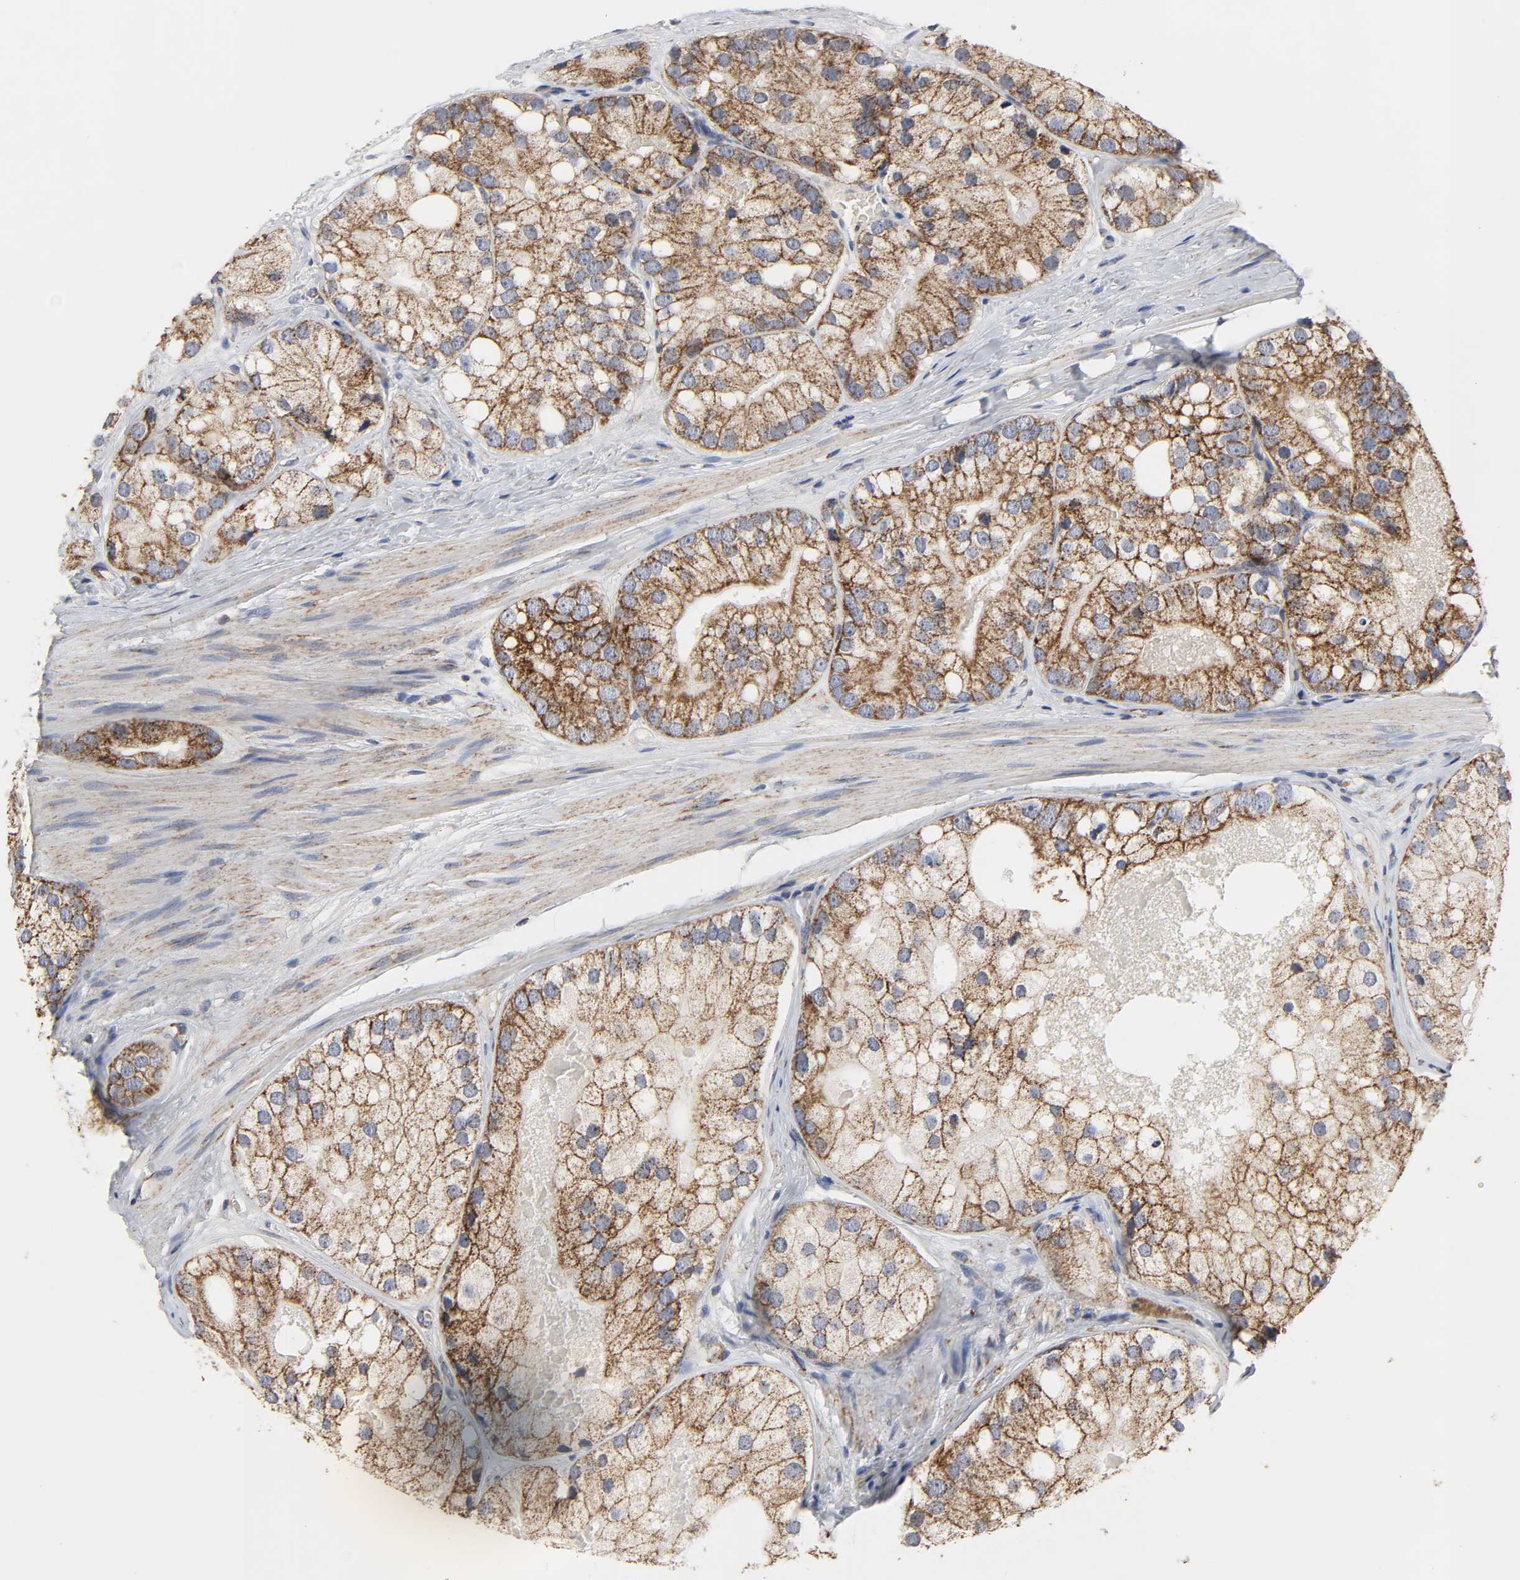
{"staining": {"intensity": "moderate", "quantity": ">75%", "location": "cytoplasmic/membranous"}, "tissue": "prostate cancer", "cell_type": "Tumor cells", "image_type": "cancer", "snomed": [{"axis": "morphology", "description": "Adenocarcinoma, Low grade"}, {"axis": "topography", "description": "Prostate"}], "caption": "Prostate cancer stained with a protein marker displays moderate staining in tumor cells.", "gene": "COX6B1", "patient": {"sex": "male", "age": 69}}